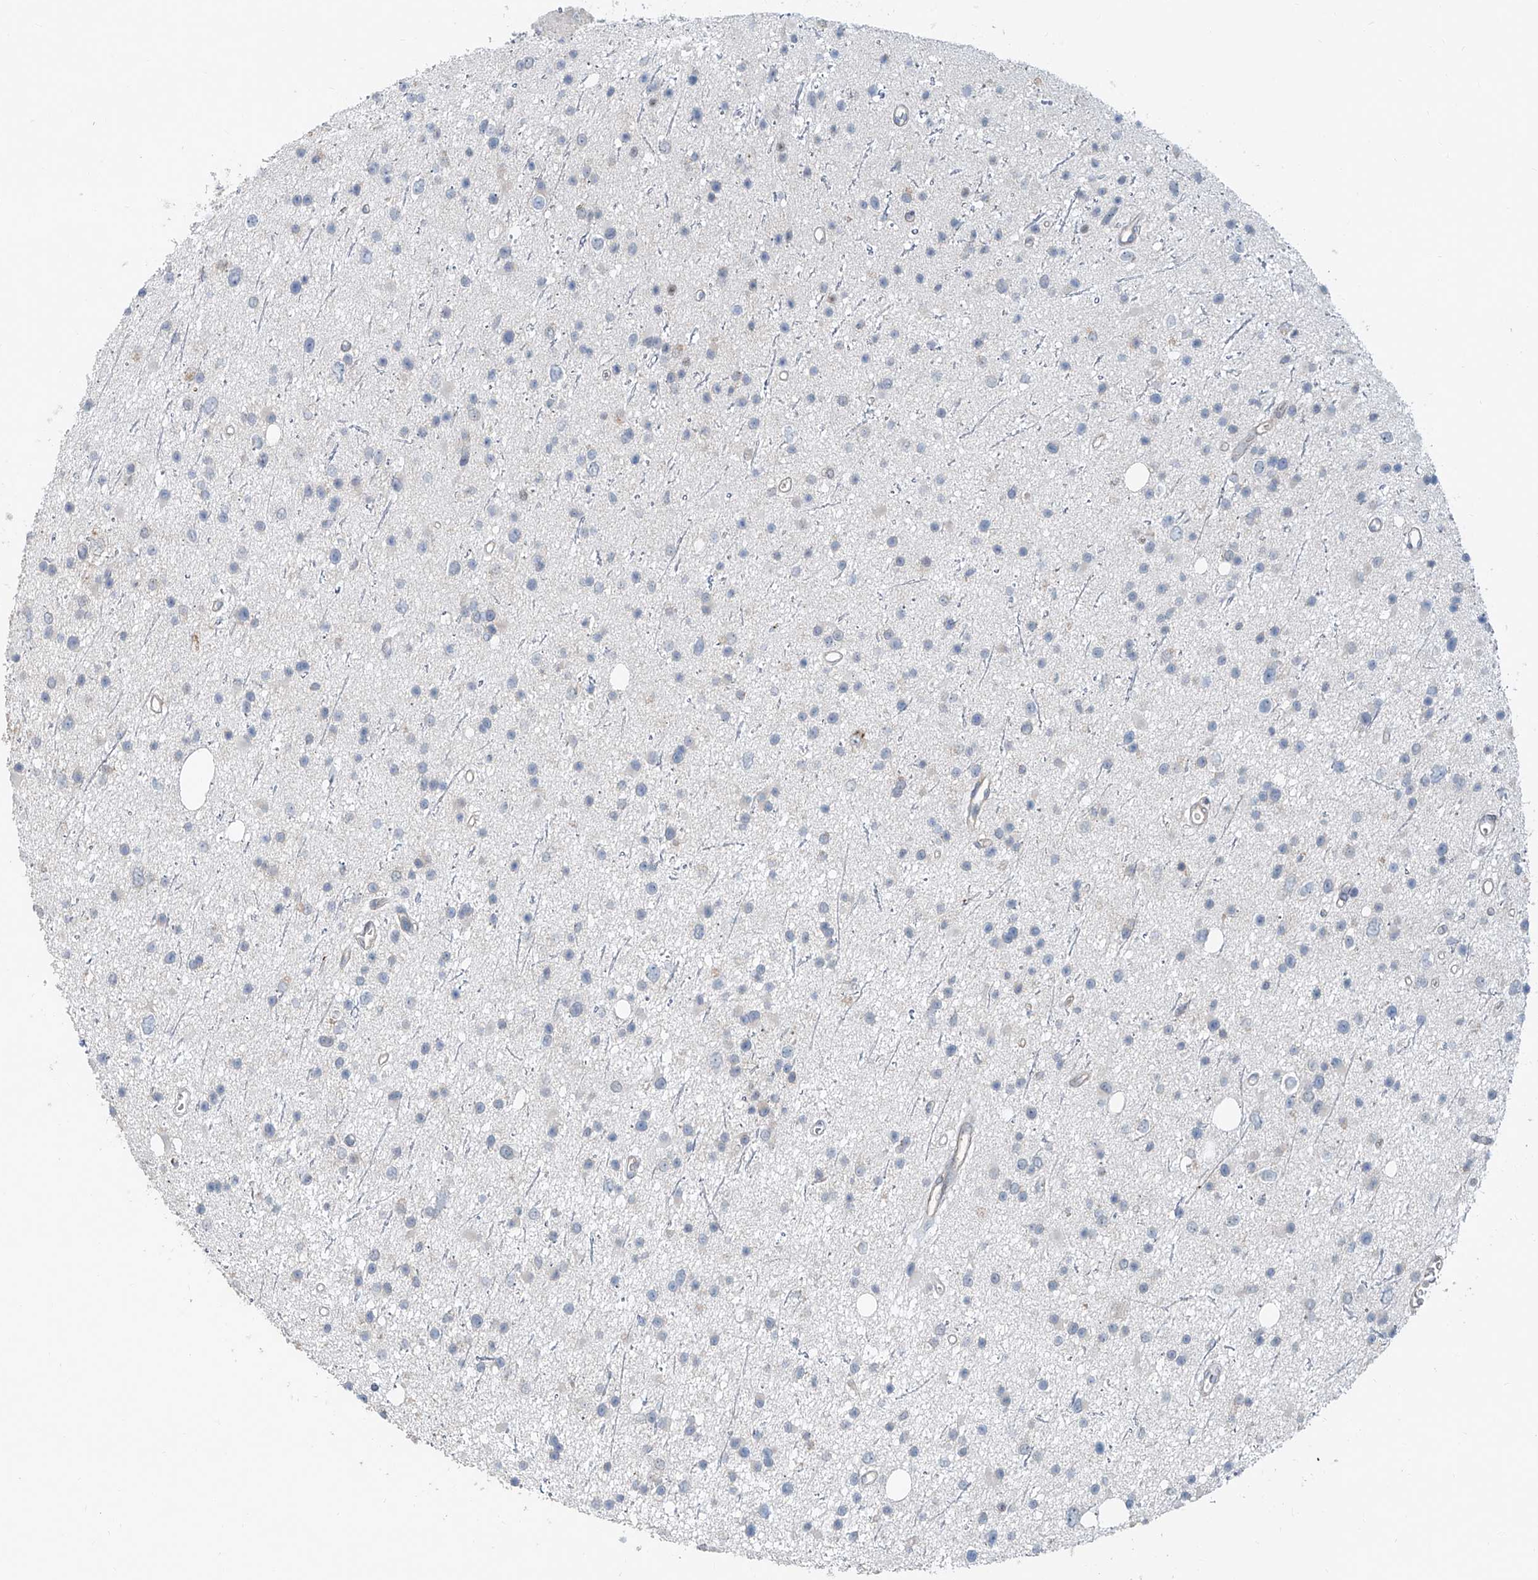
{"staining": {"intensity": "negative", "quantity": "none", "location": "none"}, "tissue": "glioma", "cell_type": "Tumor cells", "image_type": "cancer", "snomed": [{"axis": "morphology", "description": "Glioma, malignant, Low grade"}, {"axis": "topography", "description": "Cerebral cortex"}], "caption": "Micrograph shows no protein staining in tumor cells of low-grade glioma (malignant) tissue.", "gene": "KCNK10", "patient": {"sex": "female", "age": 39}}